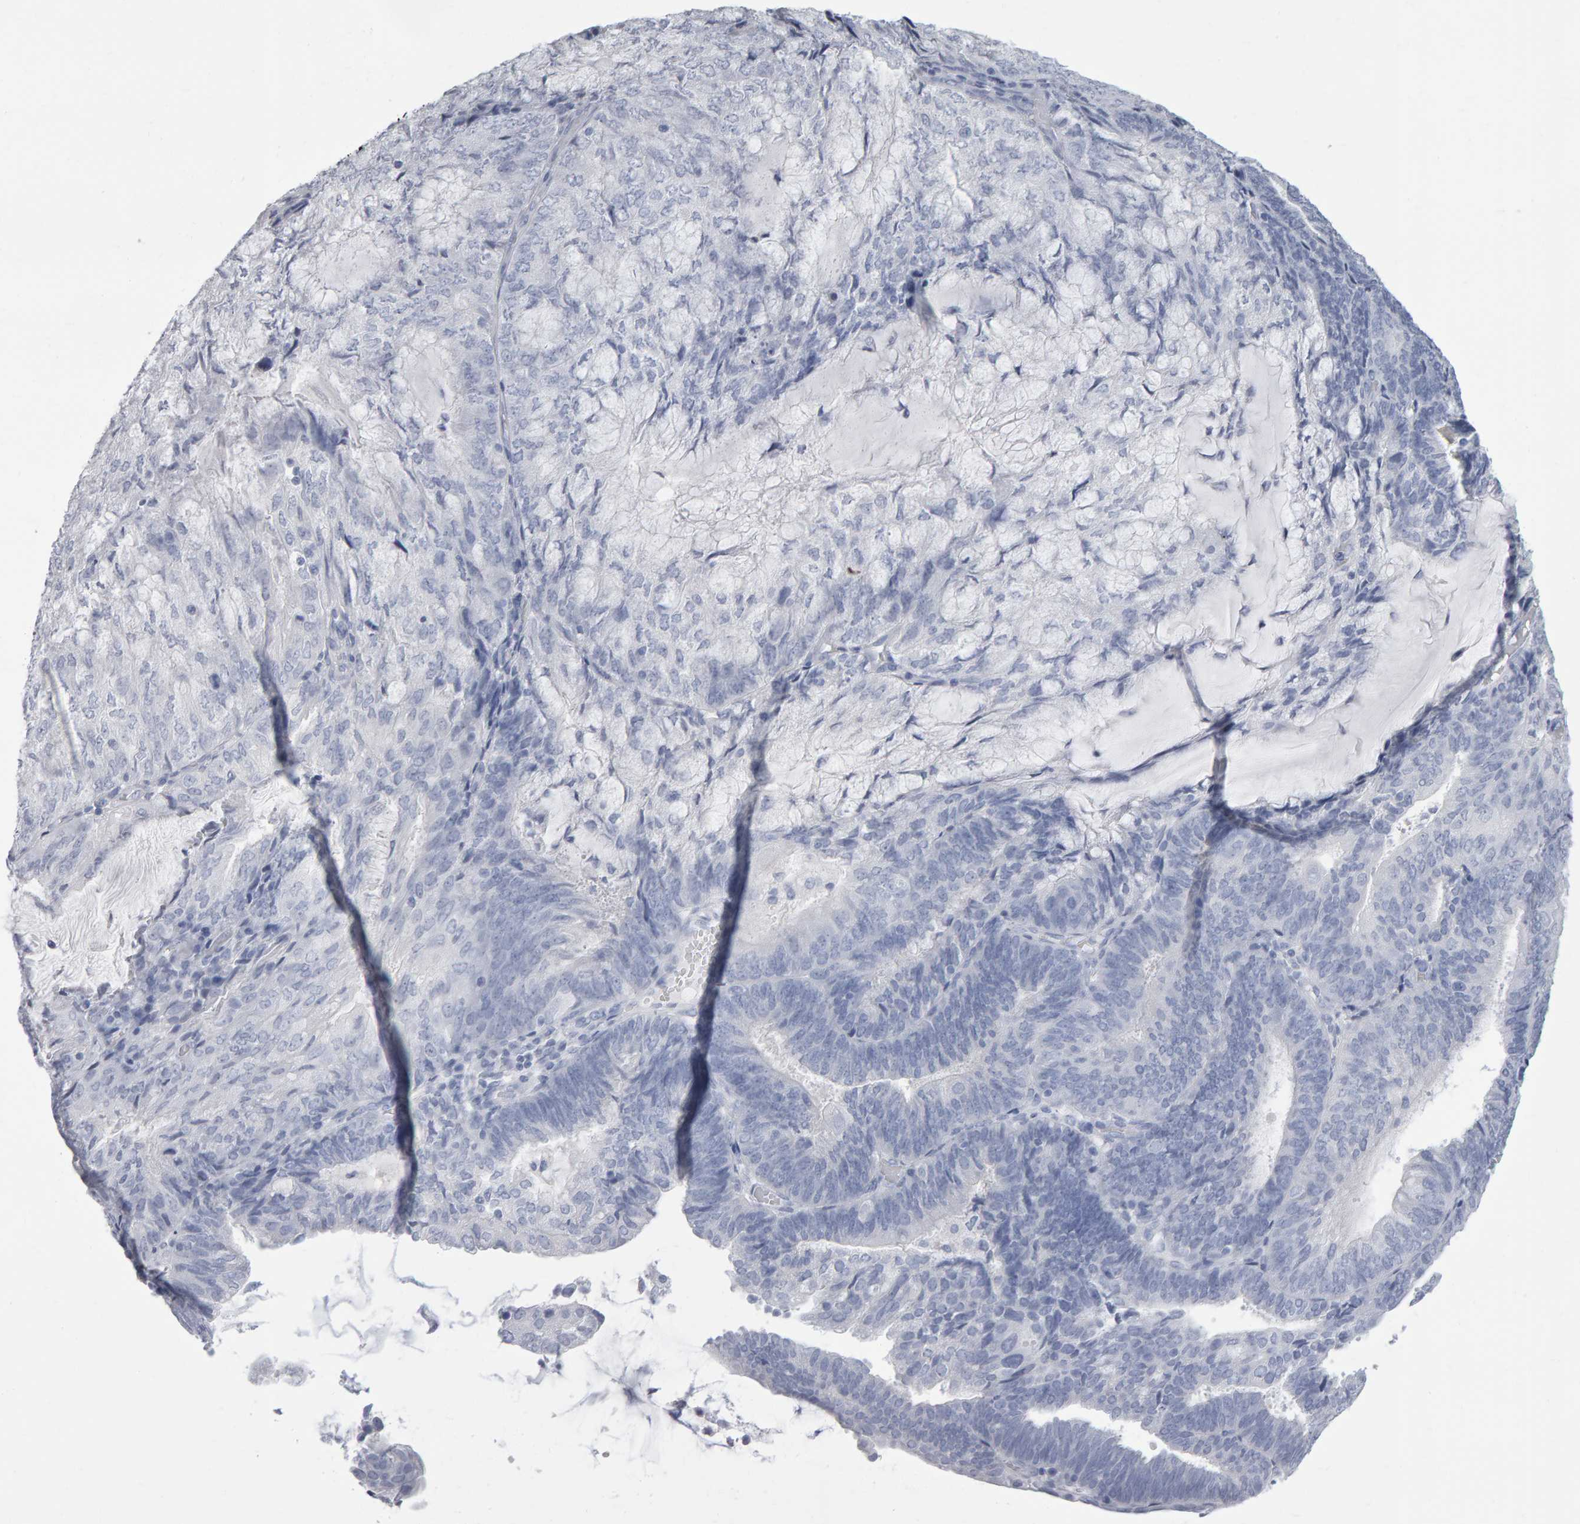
{"staining": {"intensity": "negative", "quantity": "none", "location": "none"}, "tissue": "endometrial cancer", "cell_type": "Tumor cells", "image_type": "cancer", "snomed": [{"axis": "morphology", "description": "Adenocarcinoma, NOS"}, {"axis": "topography", "description": "Endometrium"}], "caption": "IHC of human endometrial adenocarcinoma displays no positivity in tumor cells.", "gene": "NCDN", "patient": {"sex": "female", "age": 81}}